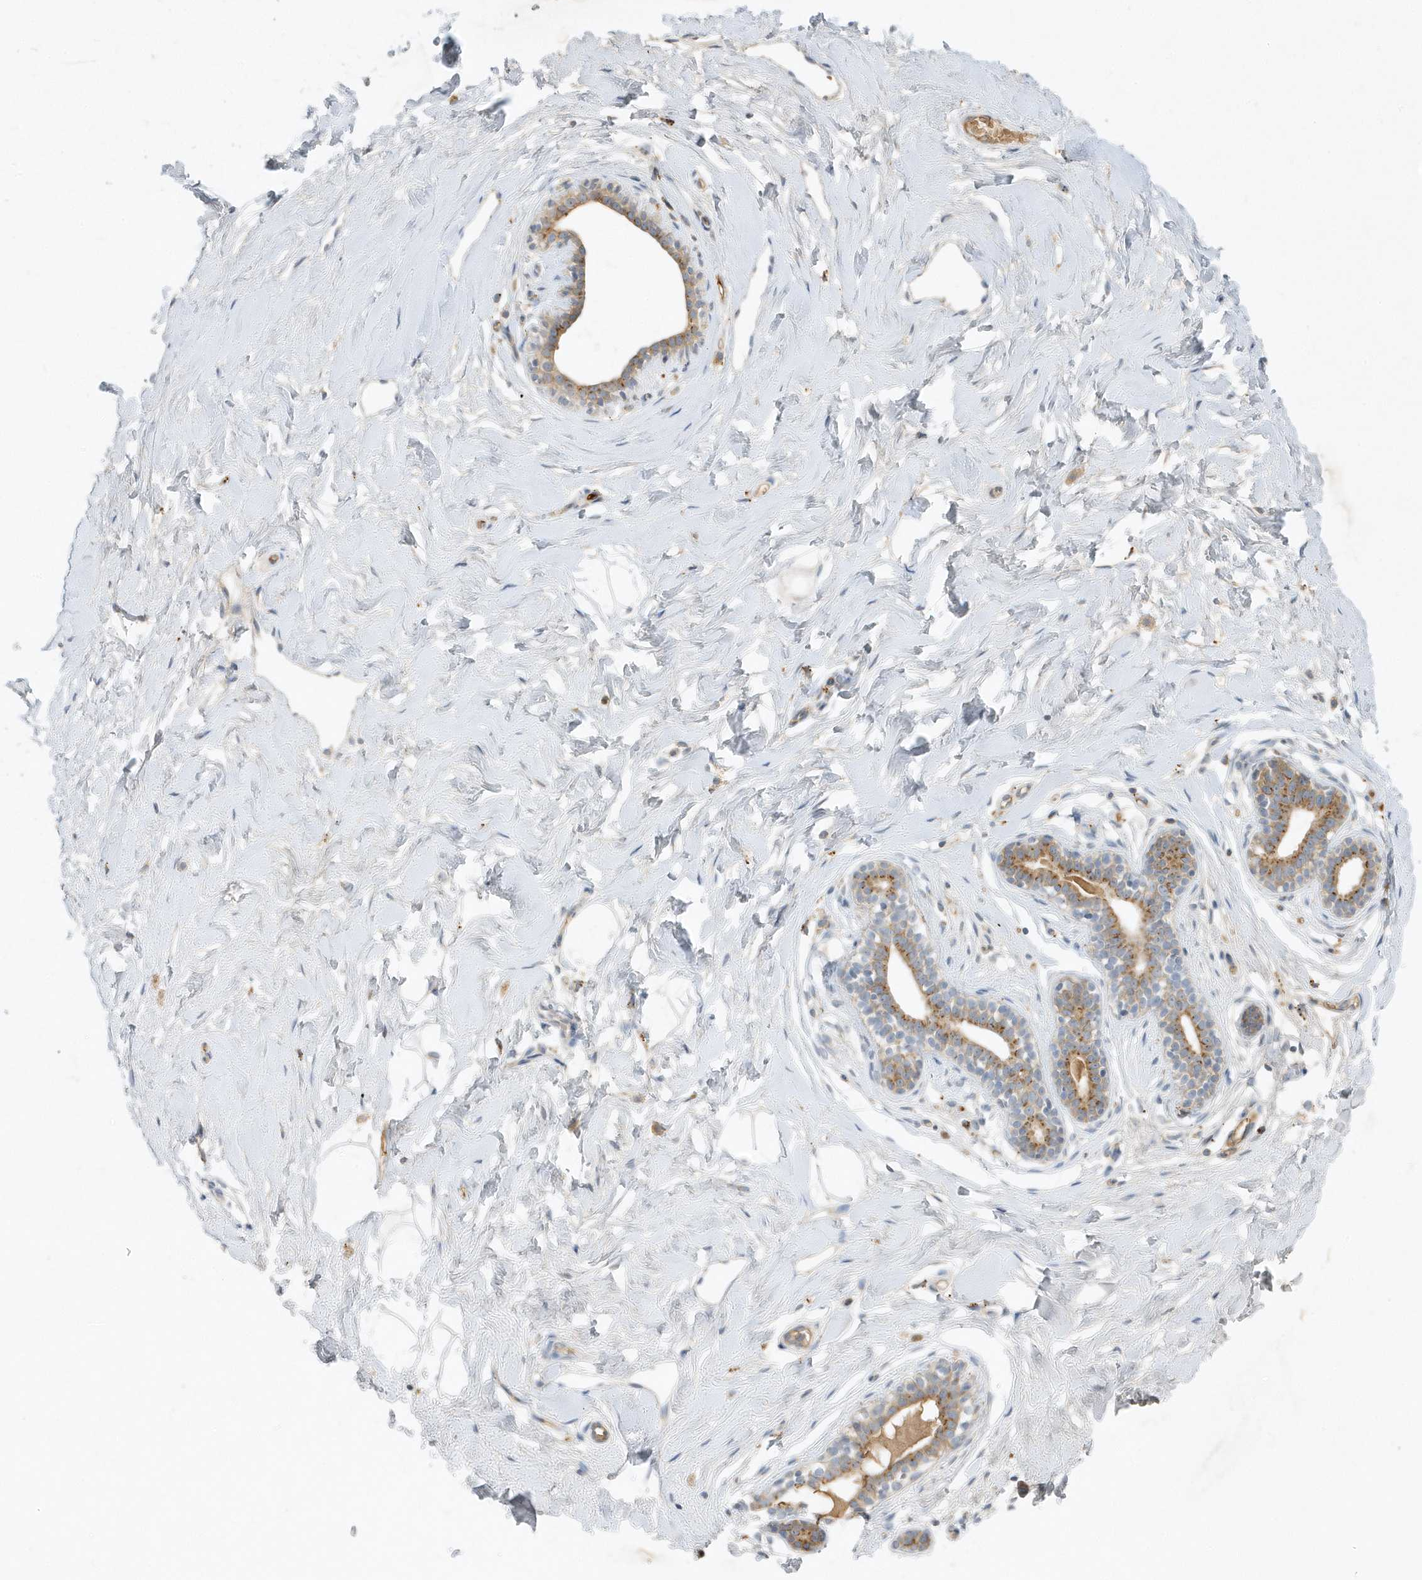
{"staining": {"intensity": "weak", "quantity": "25%-75%", "location": "cytoplasmic/membranous"}, "tissue": "breast", "cell_type": "Adipocytes", "image_type": "normal", "snomed": [{"axis": "morphology", "description": "Normal tissue, NOS"}, {"axis": "morphology", "description": "Adenoma, NOS"}, {"axis": "topography", "description": "Breast"}], "caption": "Immunohistochemical staining of normal breast exhibits 25%-75% levels of weak cytoplasmic/membranous protein expression in about 25%-75% of adipocytes.", "gene": "DPP9", "patient": {"sex": "female", "age": 23}}